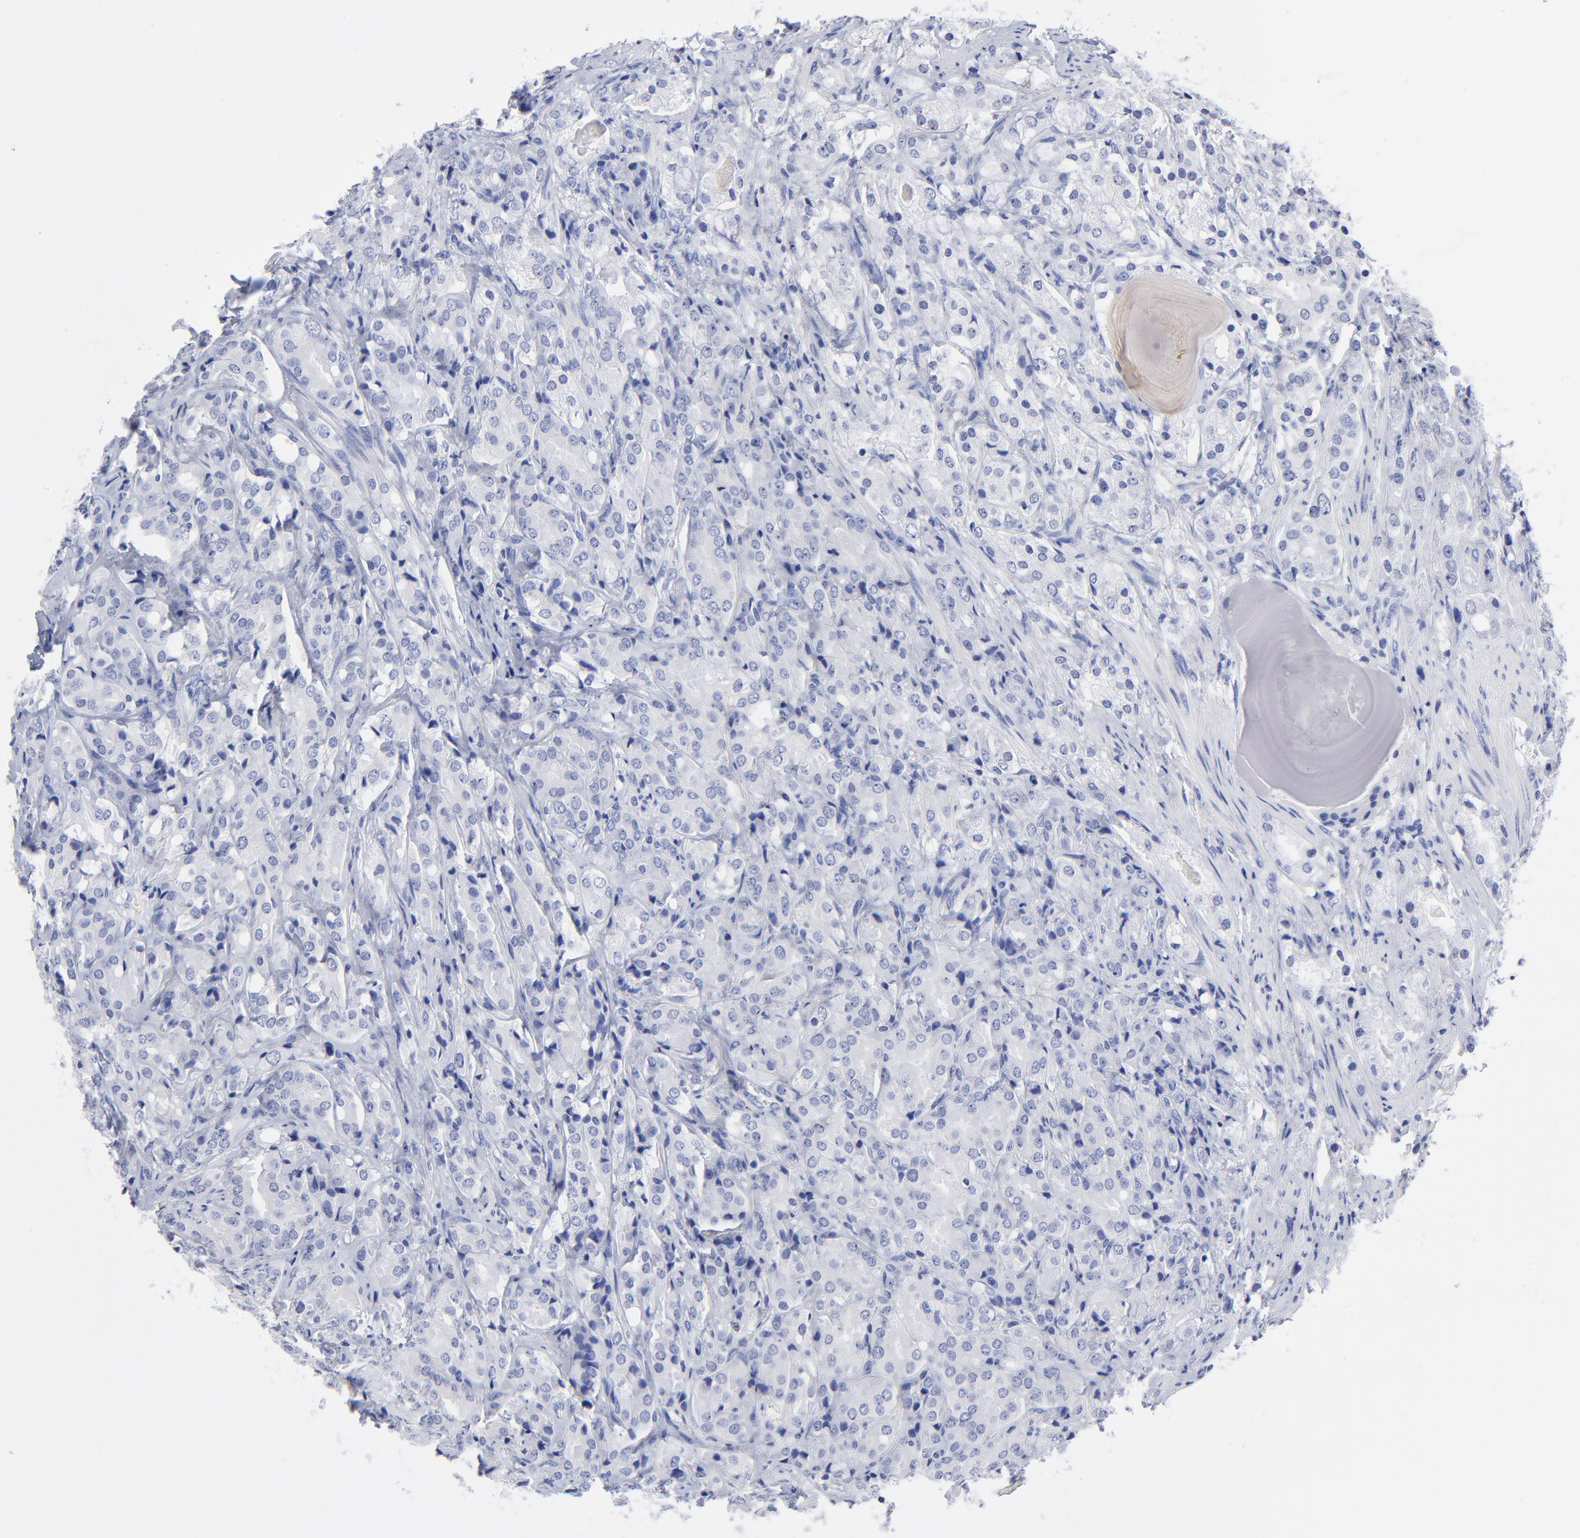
{"staining": {"intensity": "negative", "quantity": "none", "location": "none"}, "tissue": "prostate cancer", "cell_type": "Tumor cells", "image_type": "cancer", "snomed": [{"axis": "morphology", "description": "Adenocarcinoma, High grade"}, {"axis": "topography", "description": "Prostate"}], "caption": "Micrograph shows no protein positivity in tumor cells of high-grade adenocarcinoma (prostate) tissue.", "gene": "ACY1", "patient": {"sex": "male", "age": 68}}